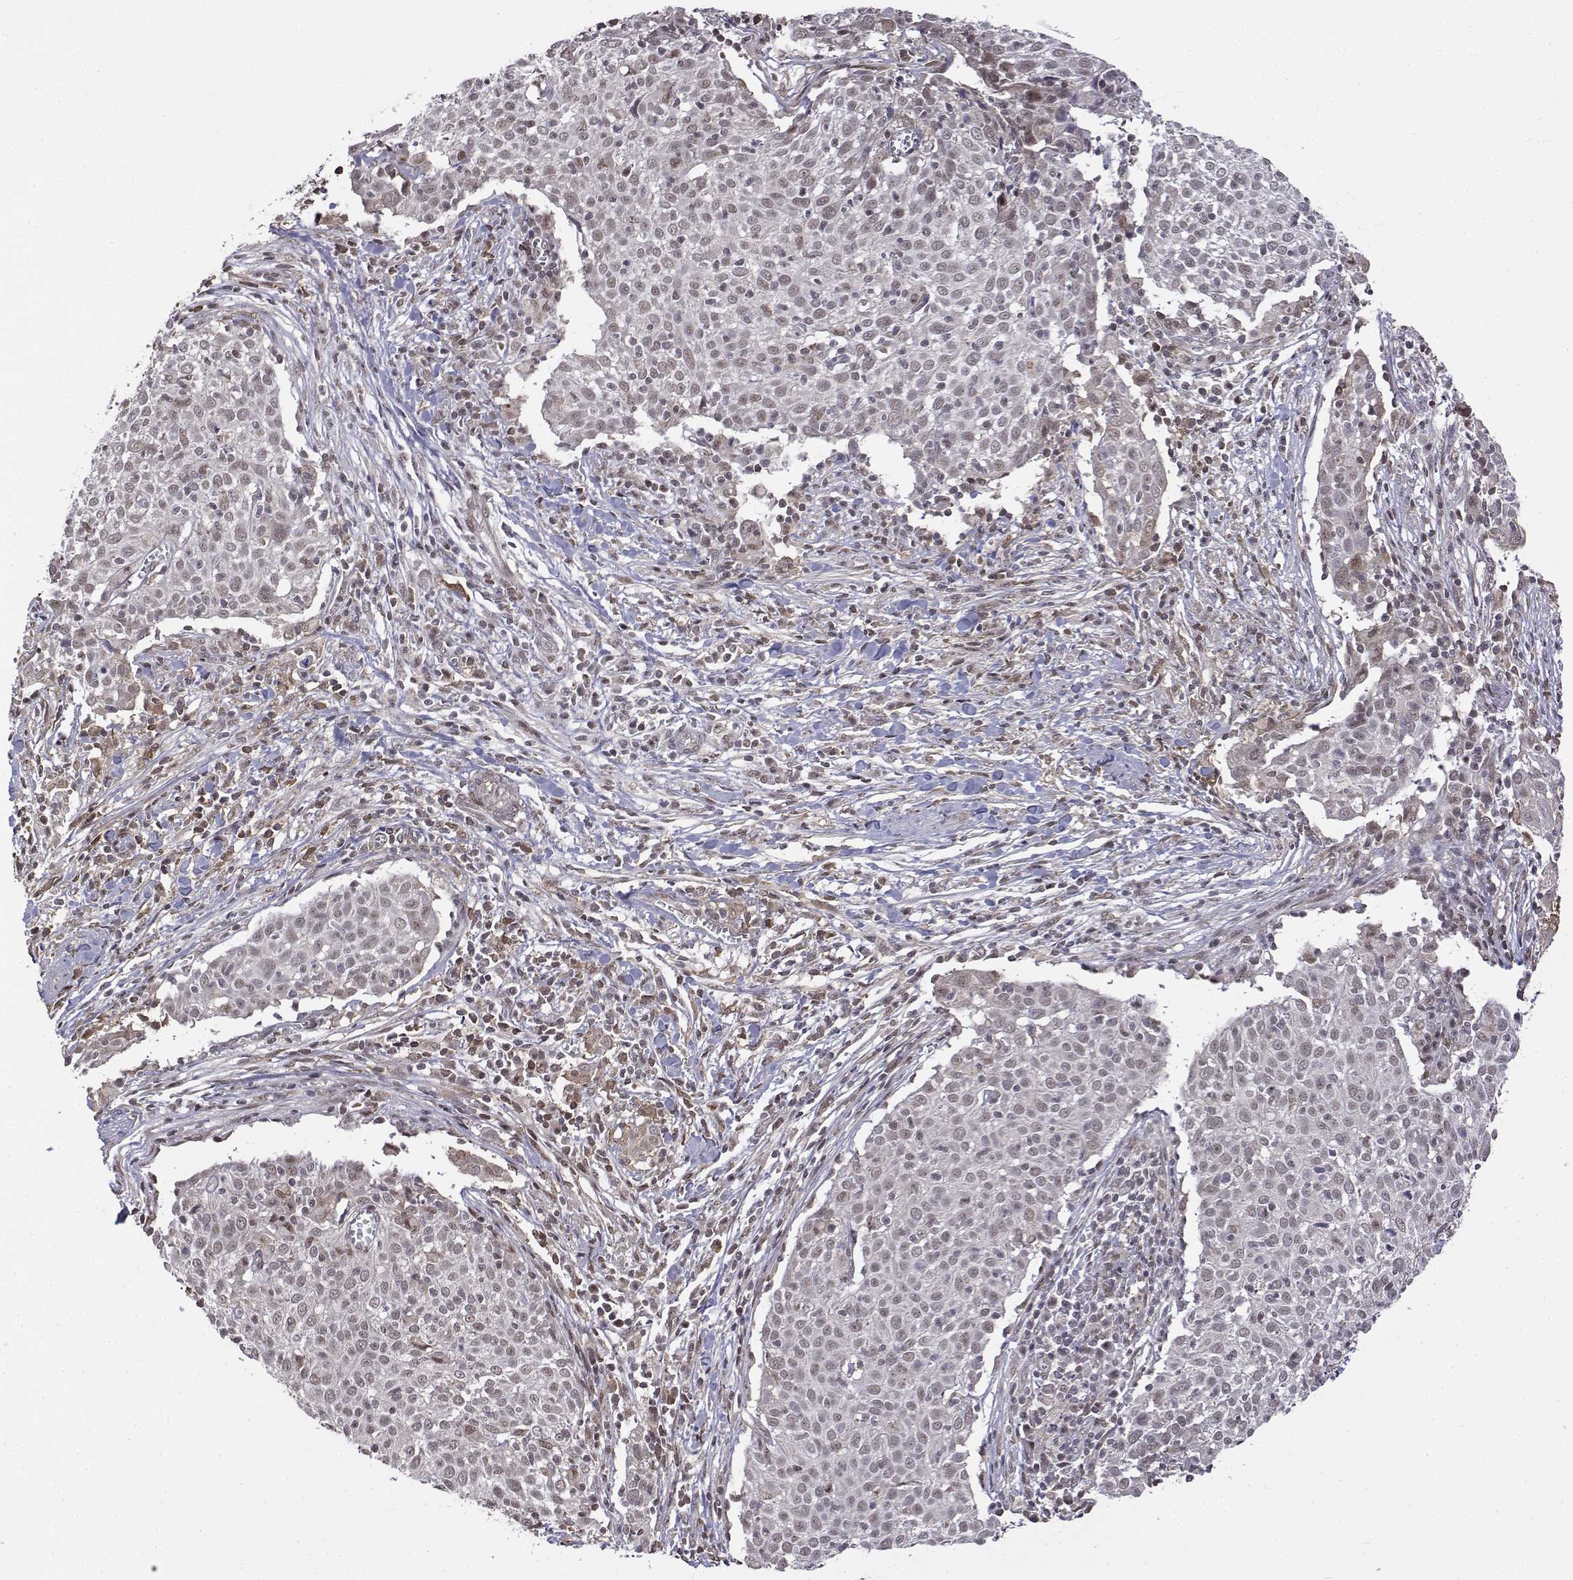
{"staining": {"intensity": "negative", "quantity": "none", "location": "none"}, "tissue": "cervical cancer", "cell_type": "Tumor cells", "image_type": "cancer", "snomed": [{"axis": "morphology", "description": "Squamous cell carcinoma, NOS"}, {"axis": "topography", "description": "Cervix"}], "caption": "The image demonstrates no staining of tumor cells in cervical cancer.", "gene": "ITGA7", "patient": {"sex": "female", "age": 39}}